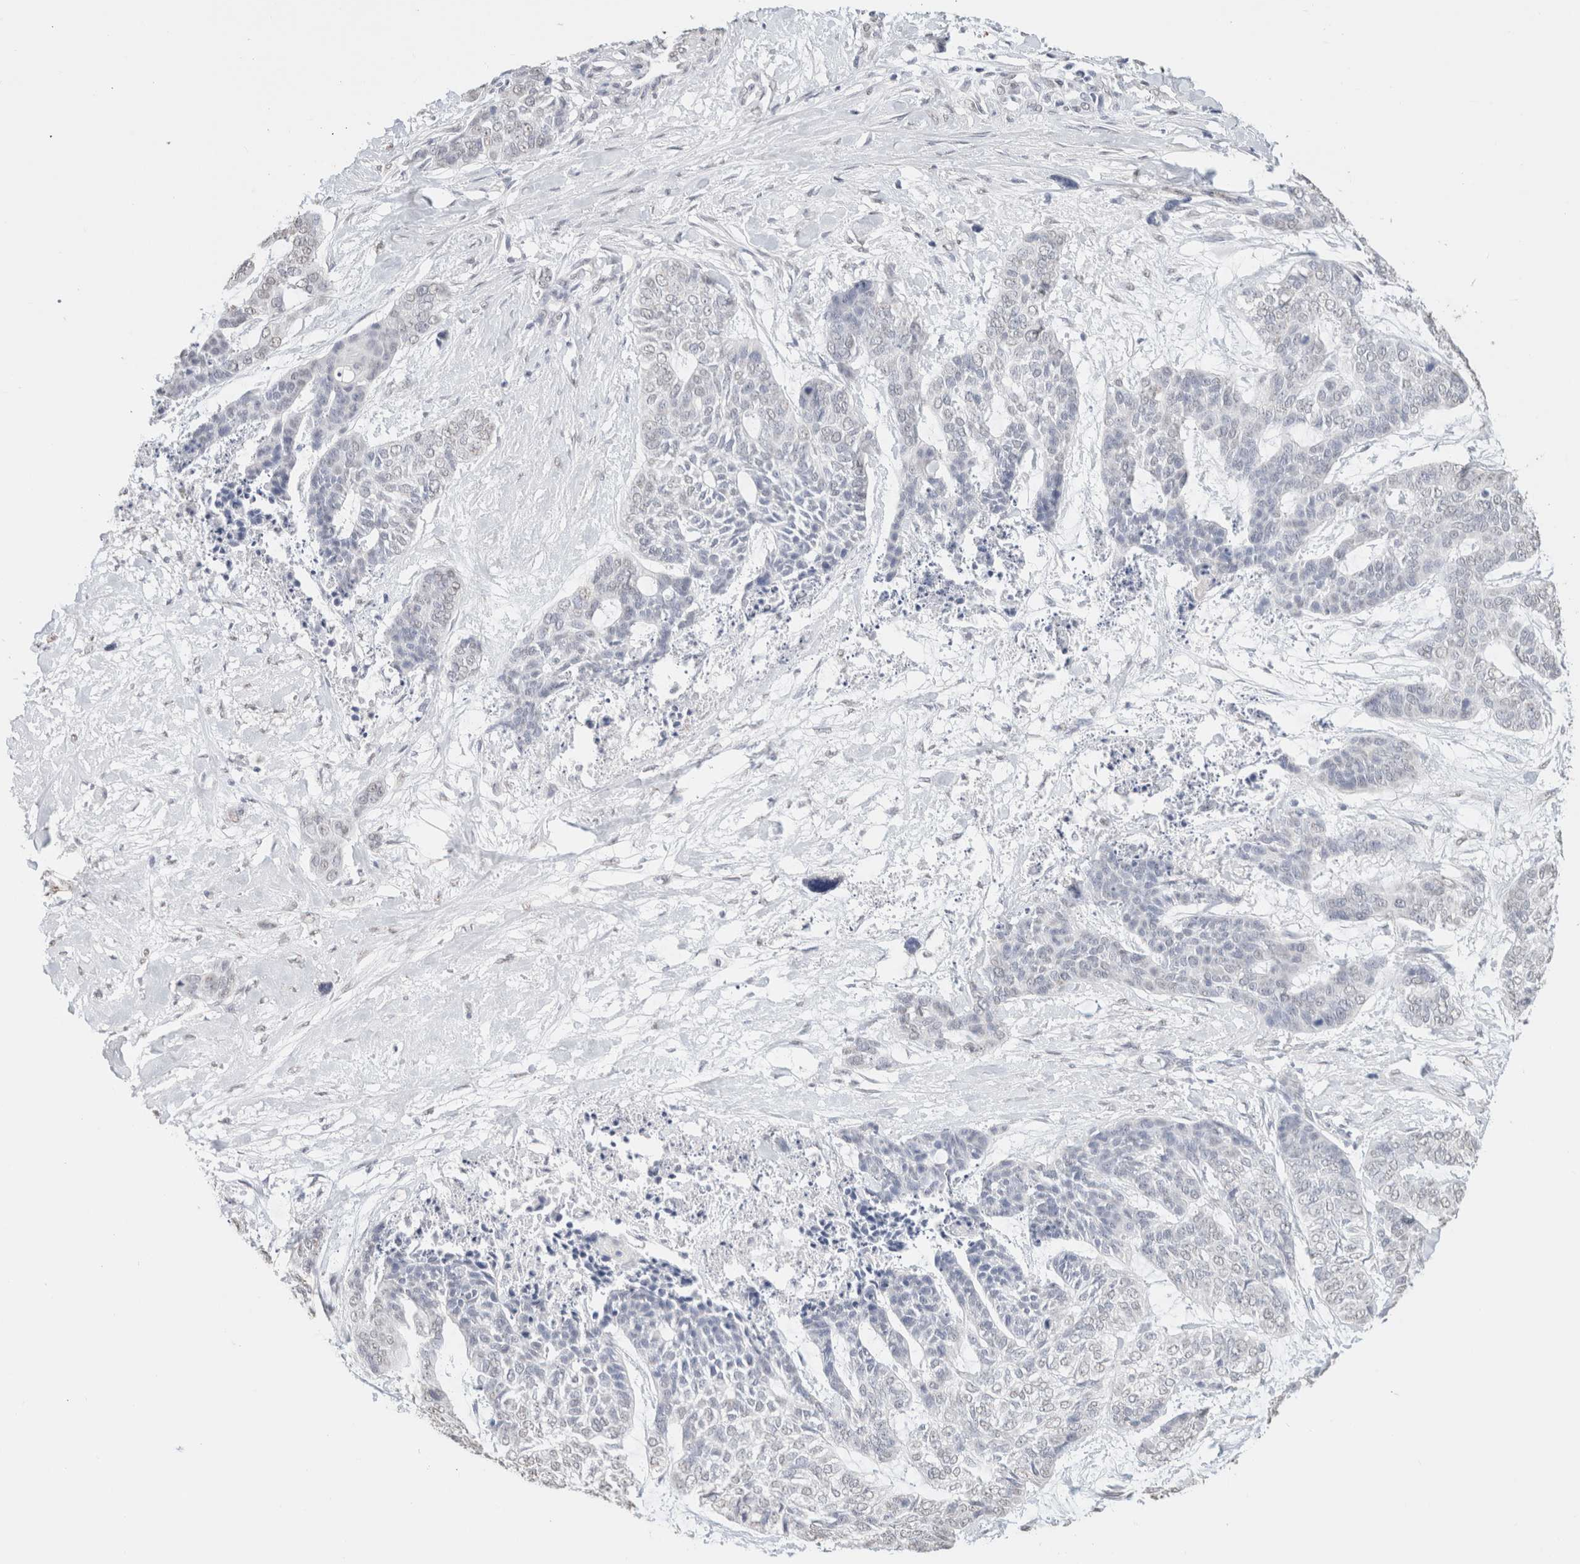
{"staining": {"intensity": "negative", "quantity": "none", "location": "none"}, "tissue": "skin cancer", "cell_type": "Tumor cells", "image_type": "cancer", "snomed": [{"axis": "morphology", "description": "Basal cell carcinoma"}, {"axis": "topography", "description": "Skin"}], "caption": "Immunohistochemistry (IHC) micrograph of human skin cancer stained for a protein (brown), which displays no expression in tumor cells.", "gene": "CD80", "patient": {"sex": "female", "age": 64}}